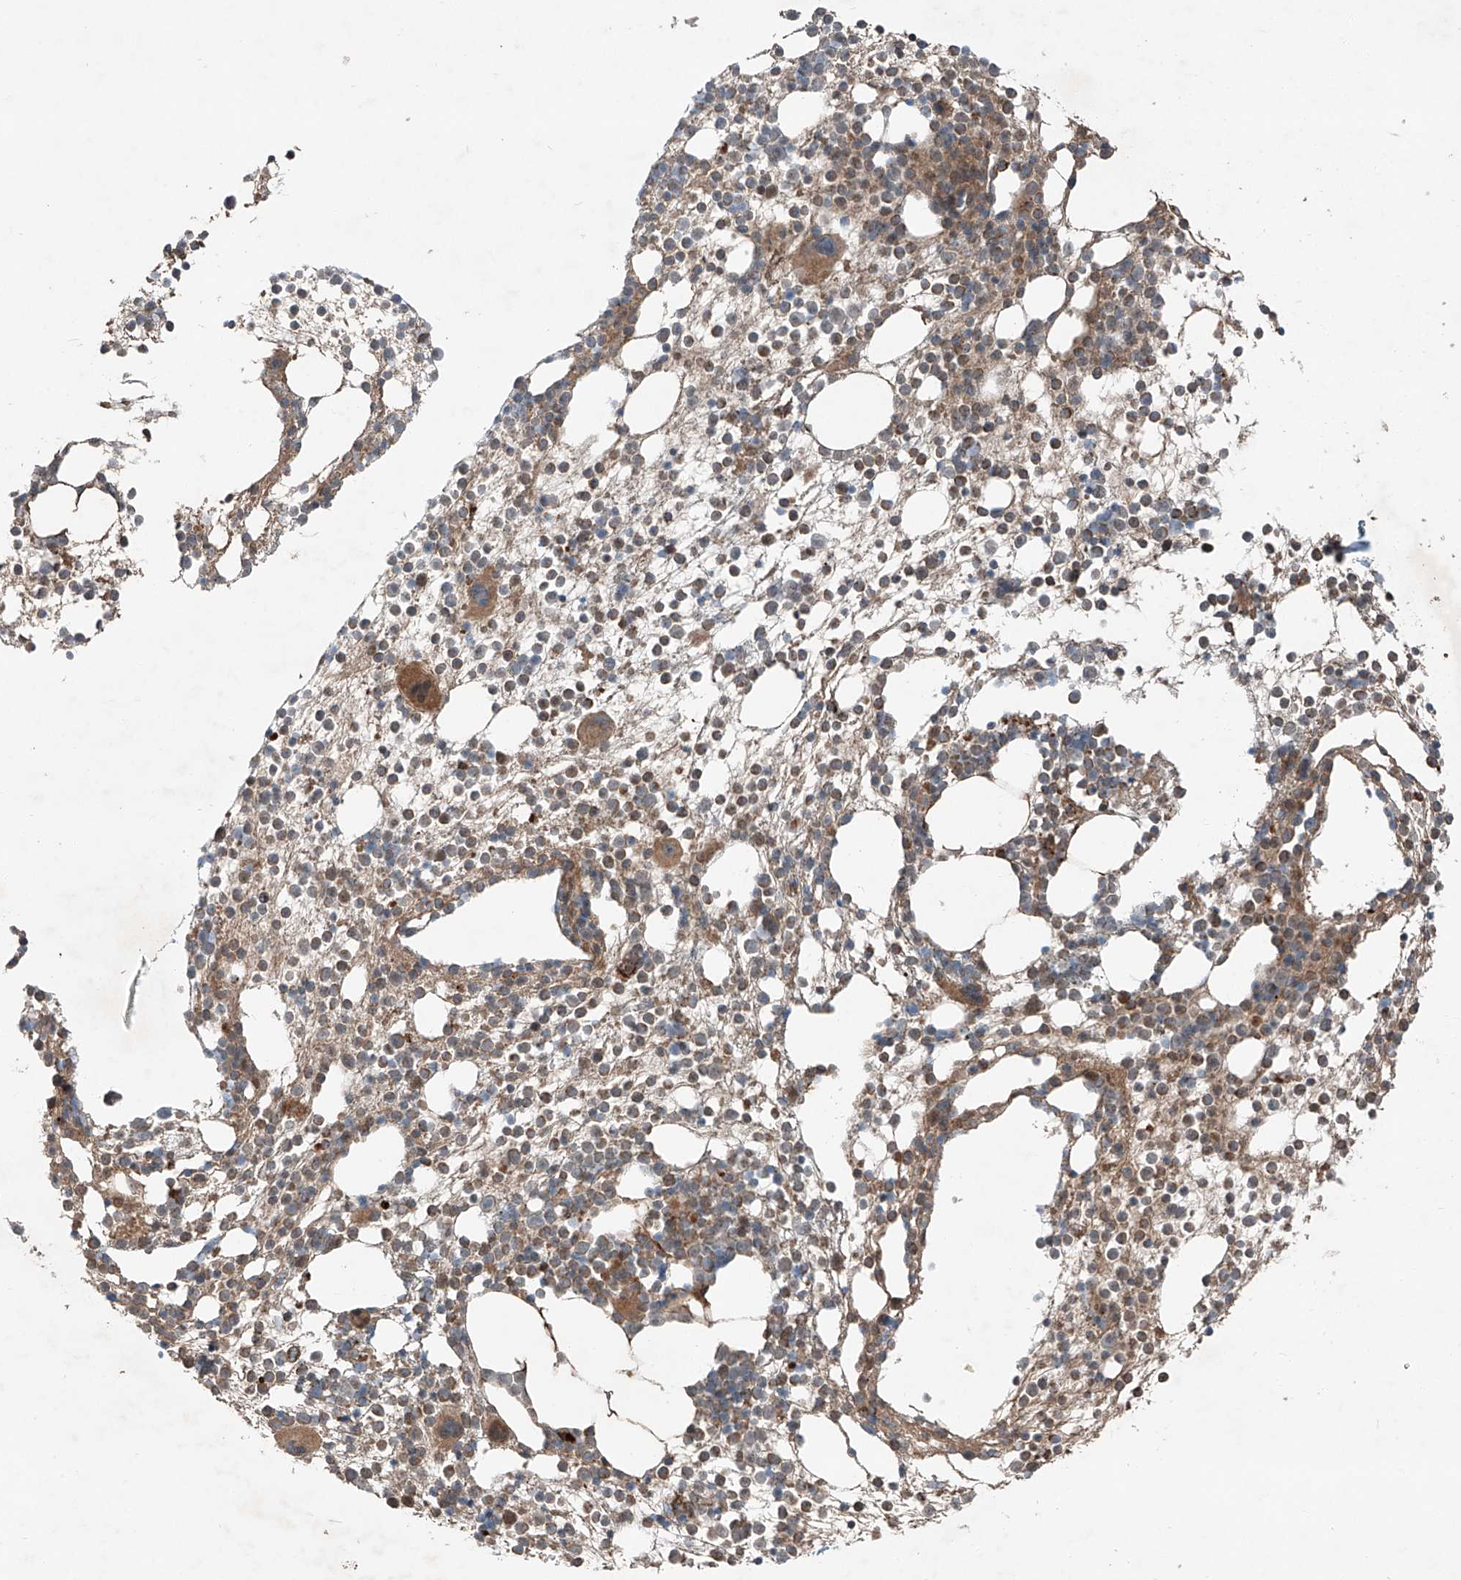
{"staining": {"intensity": "moderate", "quantity": "25%-75%", "location": "cytoplasmic/membranous"}, "tissue": "bone marrow", "cell_type": "Hematopoietic cells", "image_type": "normal", "snomed": [{"axis": "morphology", "description": "Normal tissue, NOS"}, {"axis": "topography", "description": "Bone marrow"}], "caption": "IHC staining of unremarkable bone marrow, which reveals medium levels of moderate cytoplasmic/membranous staining in about 25%-75% of hematopoietic cells indicating moderate cytoplasmic/membranous protein expression. The staining was performed using DAB (brown) for protein detection and nuclei were counterstained in hematoxylin (blue).", "gene": "ZNF620", "patient": {"sex": "male", "age": 54}}